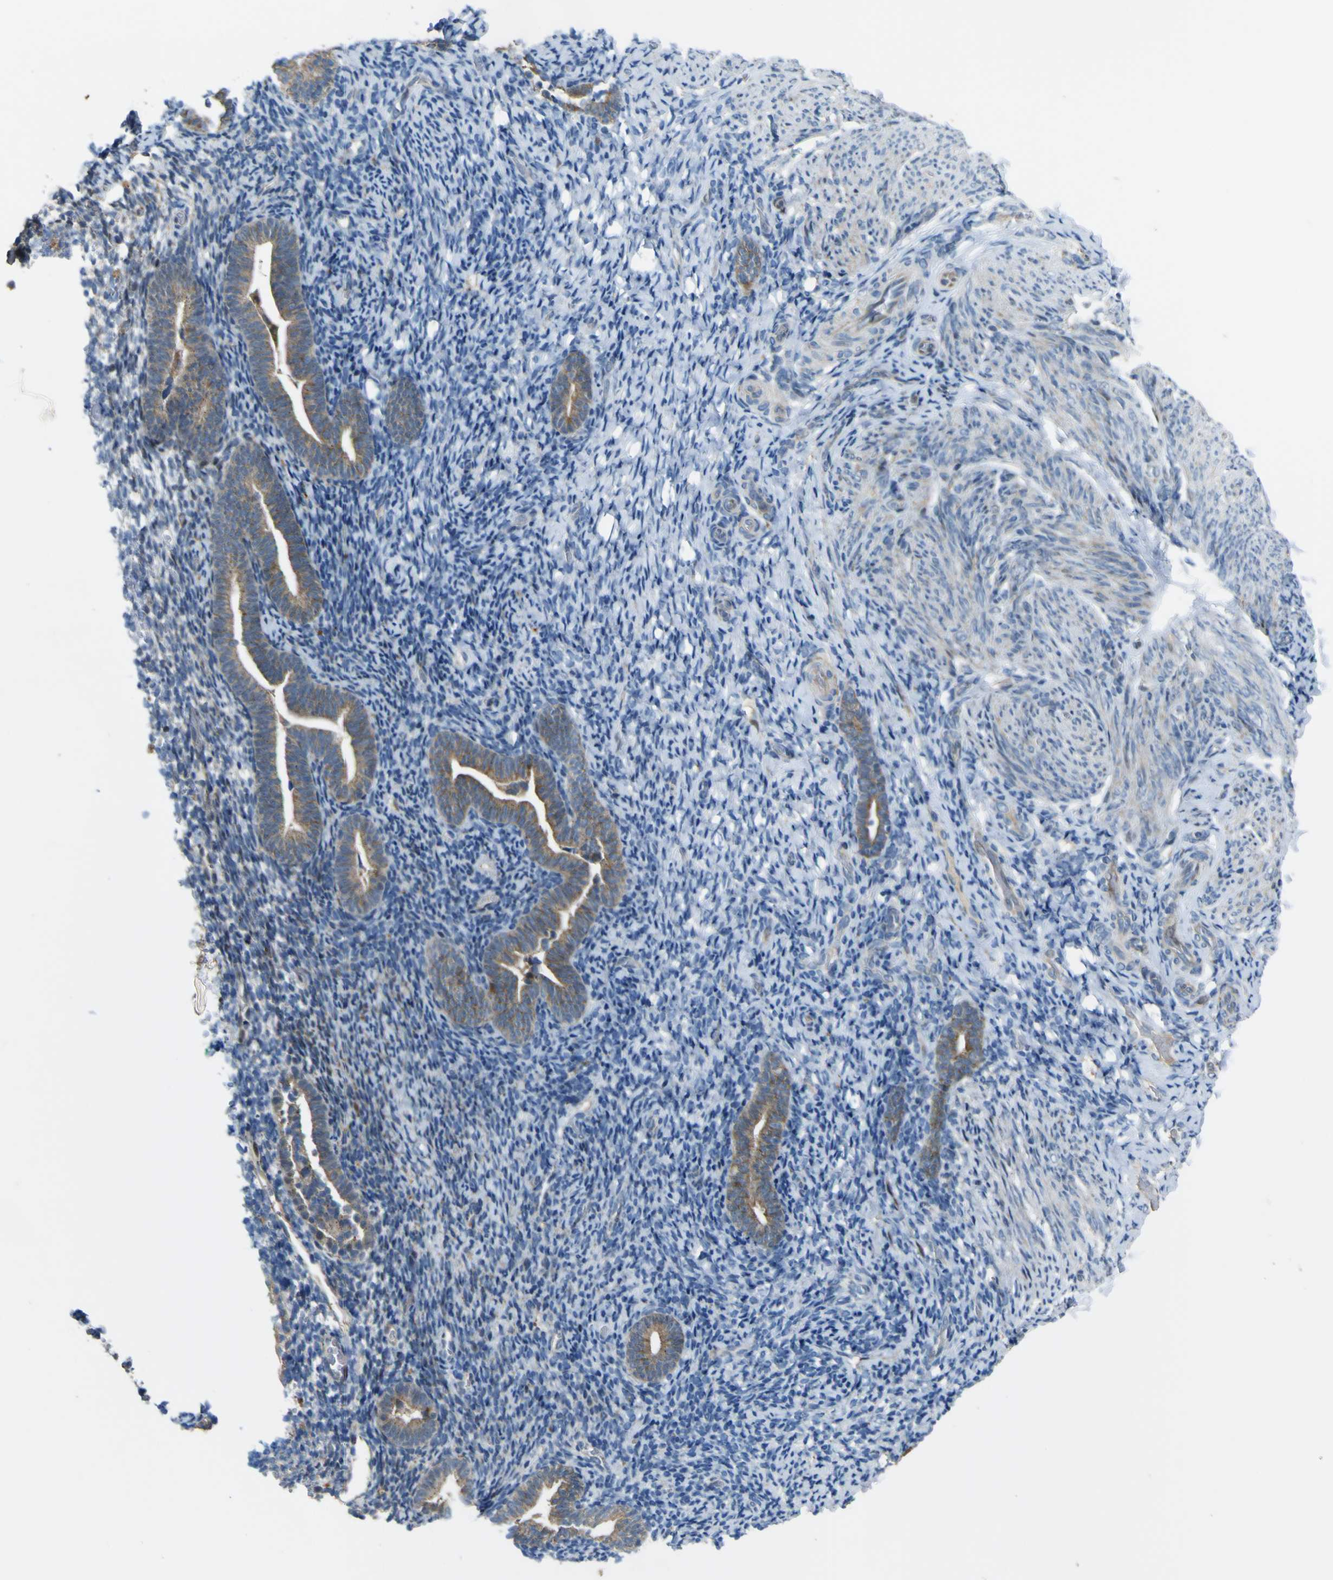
{"staining": {"intensity": "negative", "quantity": "none", "location": "none"}, "tissue": "endometrium", "cell_type": "Cells in endometrial stroma", "image_type": "normal", "snomed": [{"axis": "morphology", "description": "Normal tissue, NOS"}, {"axis": "topography", "description": "Endometrium"}], "caption": "High power microscopy micrograph of an immunohistochemistry image of unremarkable endometrium, revealing no significant positivity in cells in endometrial stroma. Brightfield microscopy of immunohistochemistry (IHC) stained with DAB (3,3'-diaminobenzidine) (brown) and hematoxylin (blue), captured at high magnification.", "gene": "LBHD1", "patient": {"sex": "female", "age": 51}}